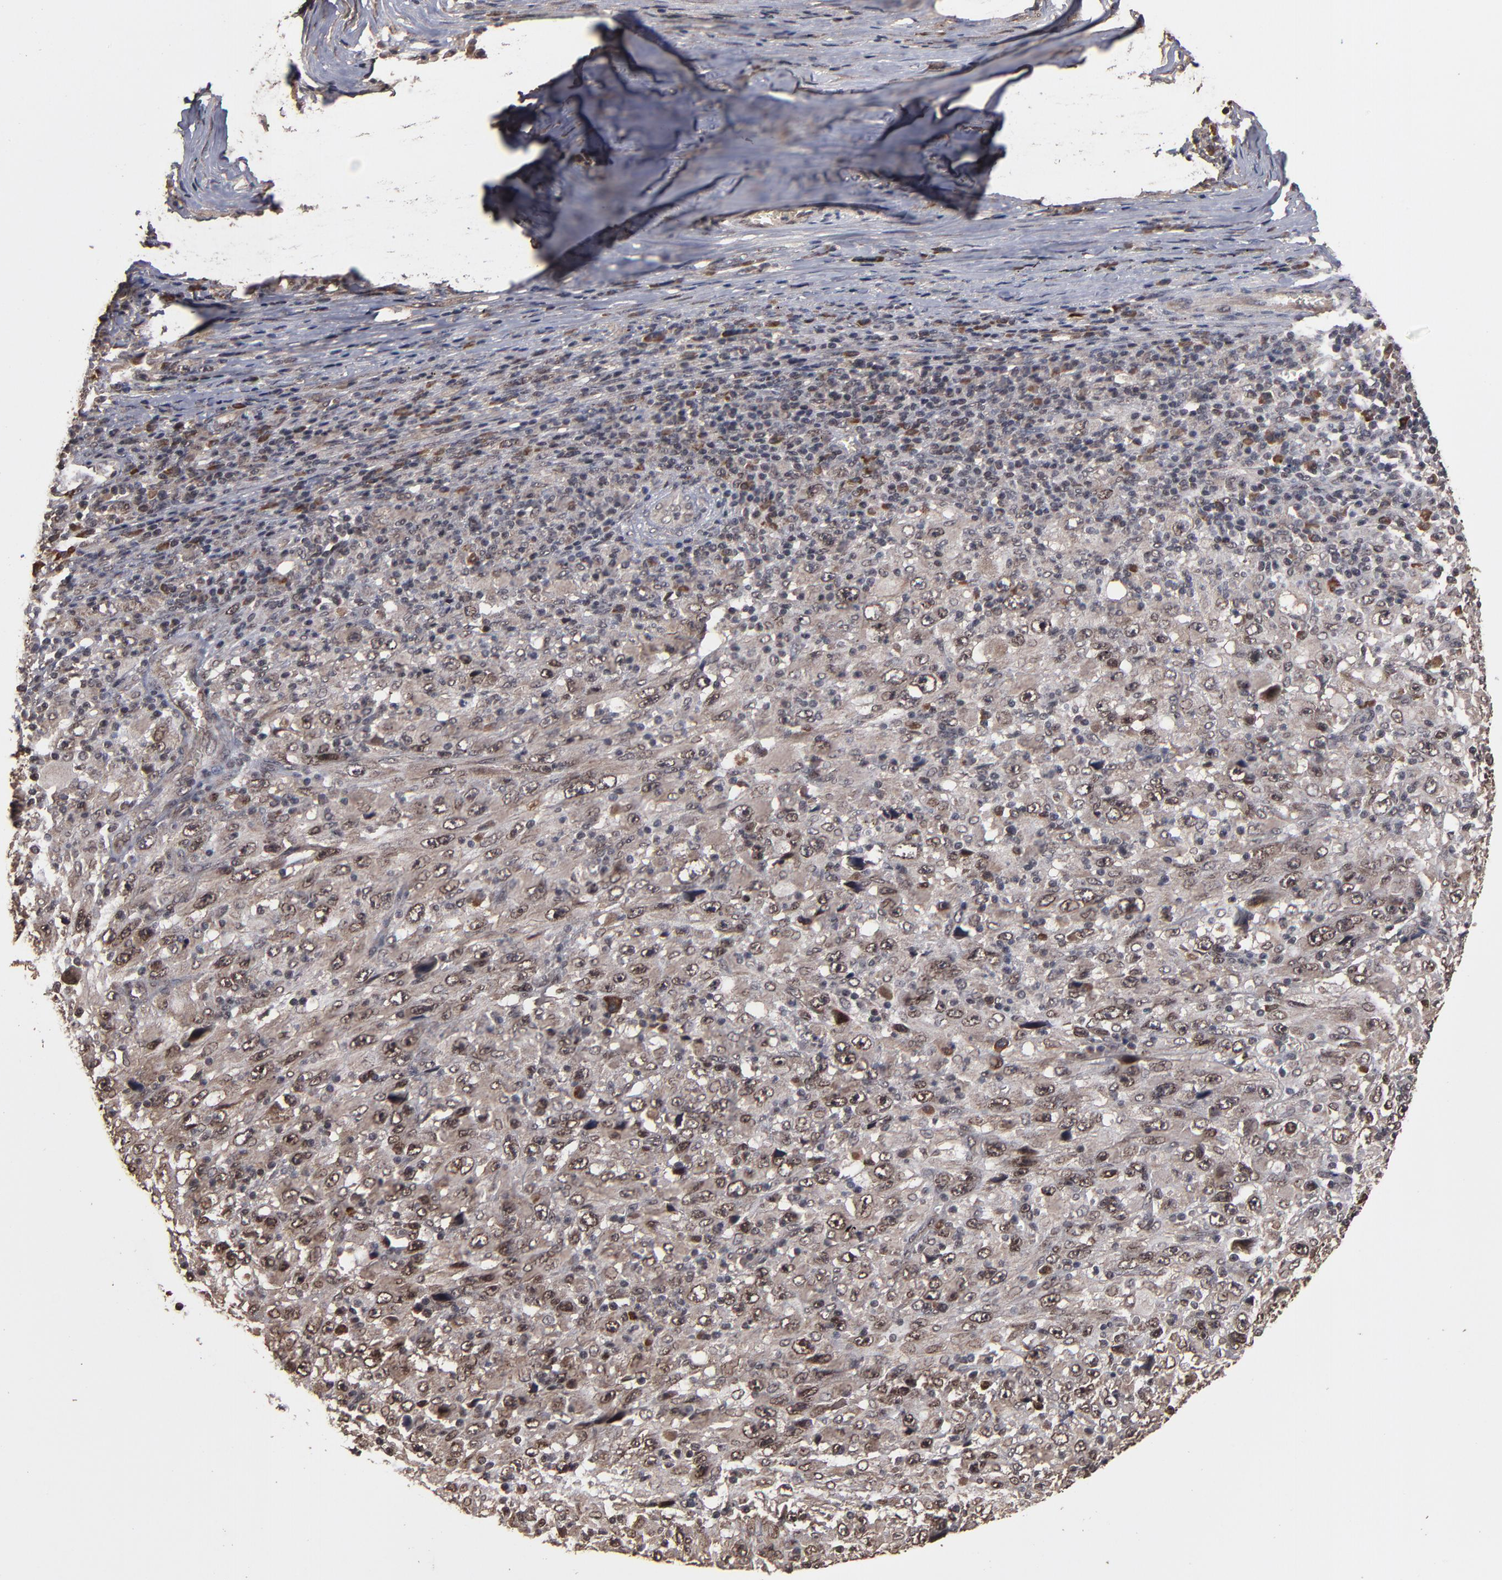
{"staining": {"intensity": "weak", "quantity": "25%-75%", "location": "cytoplasmic/membranous,nuclear"}, "tissue": "melanoma", "cell_type": "Tumor cells", "image_type": "cancer", "snomed": [{"axis": "morphology", "description": "Malignant melanoma, Metastatic site"}, {"axis": "topography", "description": "Skin"}], "caption": "DAB (3,3'-diaminobenzidine) immunohistochemical staining of human malignant melanoma (metastatic site) displays weak cytoplasmic/membranous and nuclear protein positivity in approximately 25%-75% of tumor cells.", "gene": "NXF2B", "patient": {"sex": "female", "age": 56}}